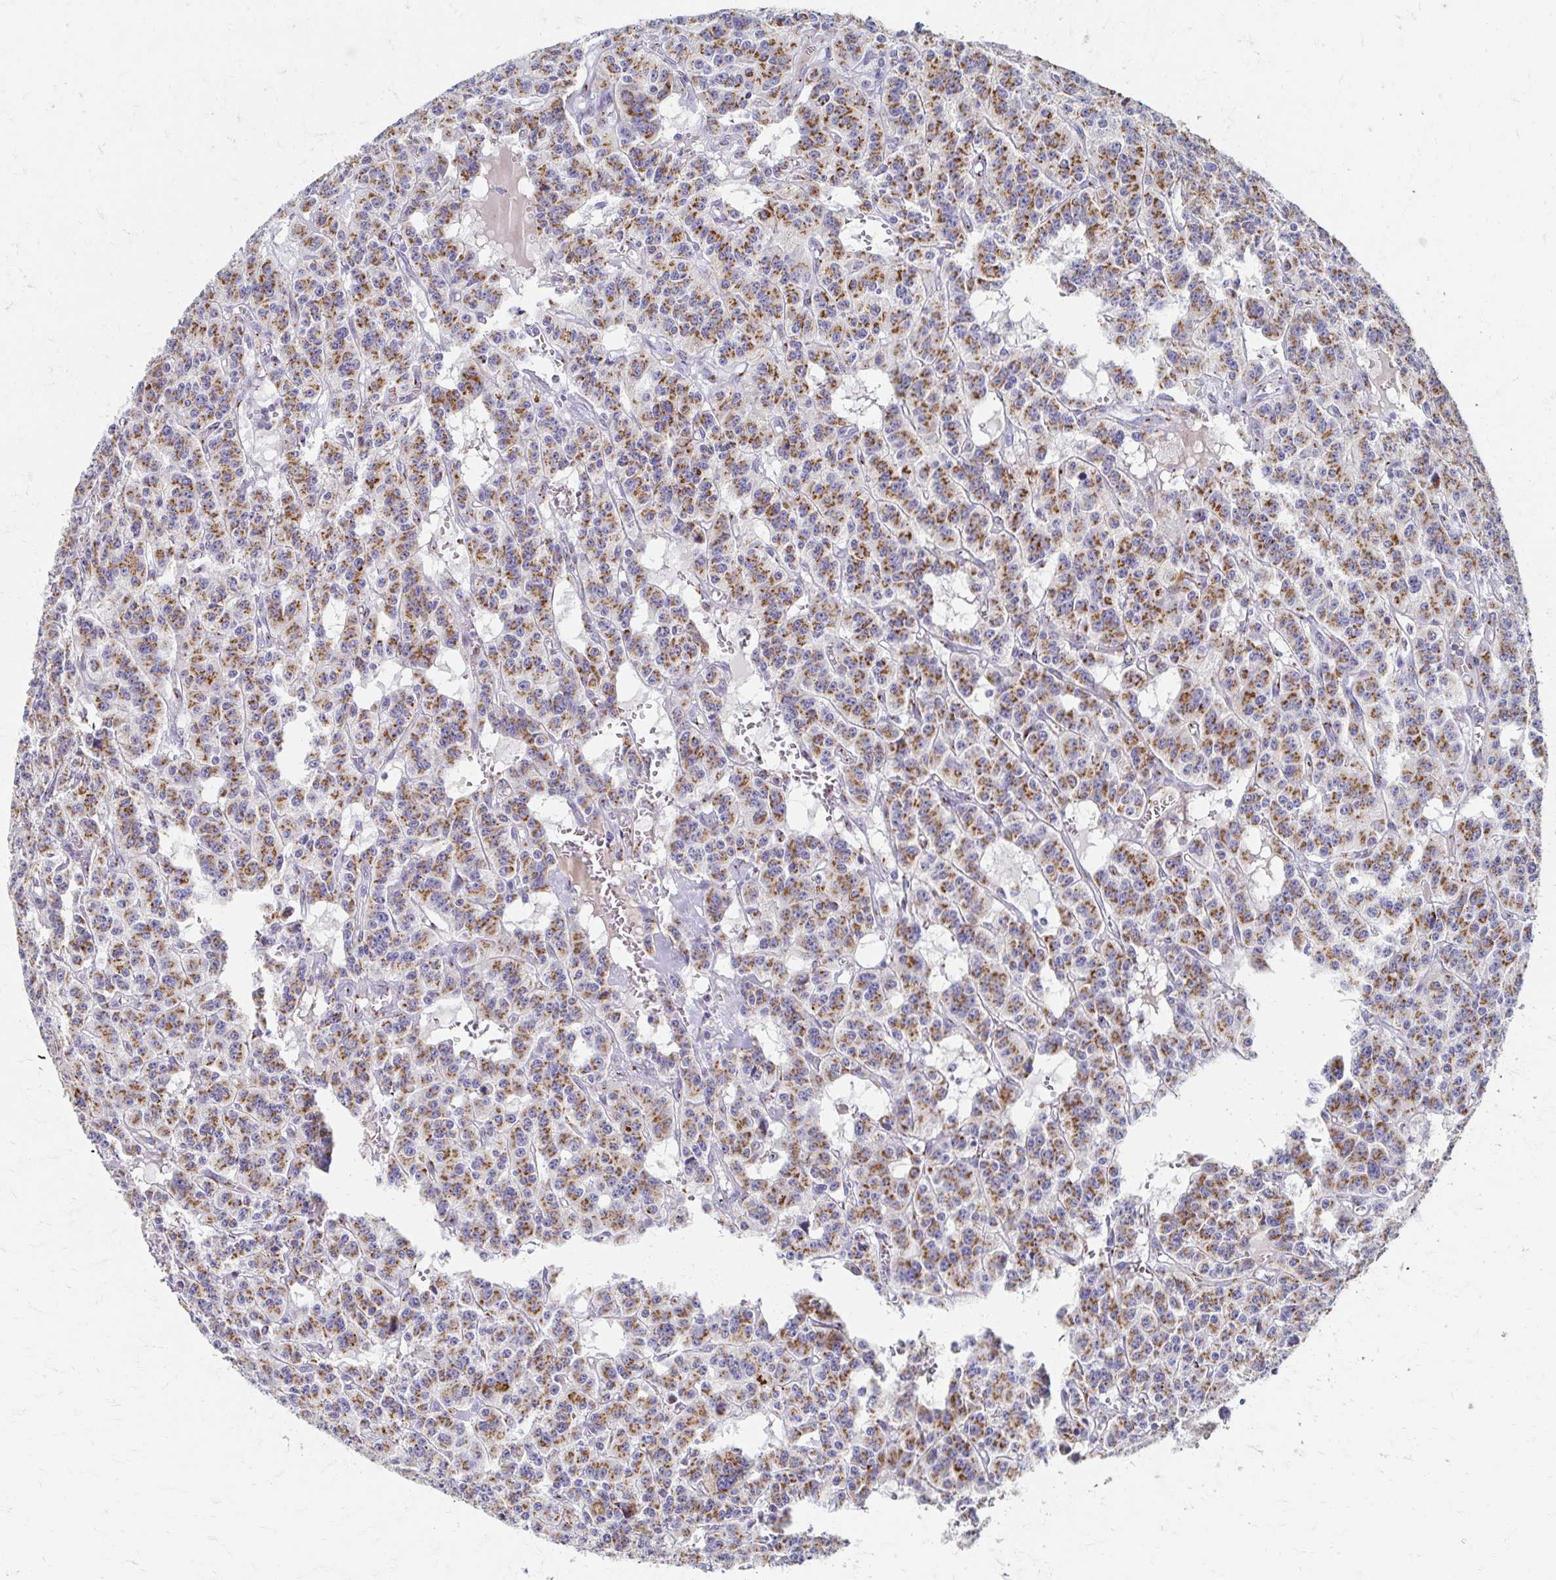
{"staining": {"intensity": "moderate", "quantity": ">75%", "location": "cytoplasmic/membranous"}, "tissue": "carcinoid", "cell_type": "Tumor cells", "image_type": "cancer", "snomed": [{"axis": "morphology", "description": "Carcinoid, malignant, NOS"}, {"axis": "topography", "description": "Lung"}], "caption": "Moderate cytoplasmic/membranous protein expression is appreciated in approximately >75% of tumor cells in malignant carcinoid.", "gene": "TM9SF1", "patient": {"sex": "female", "age": 71}}